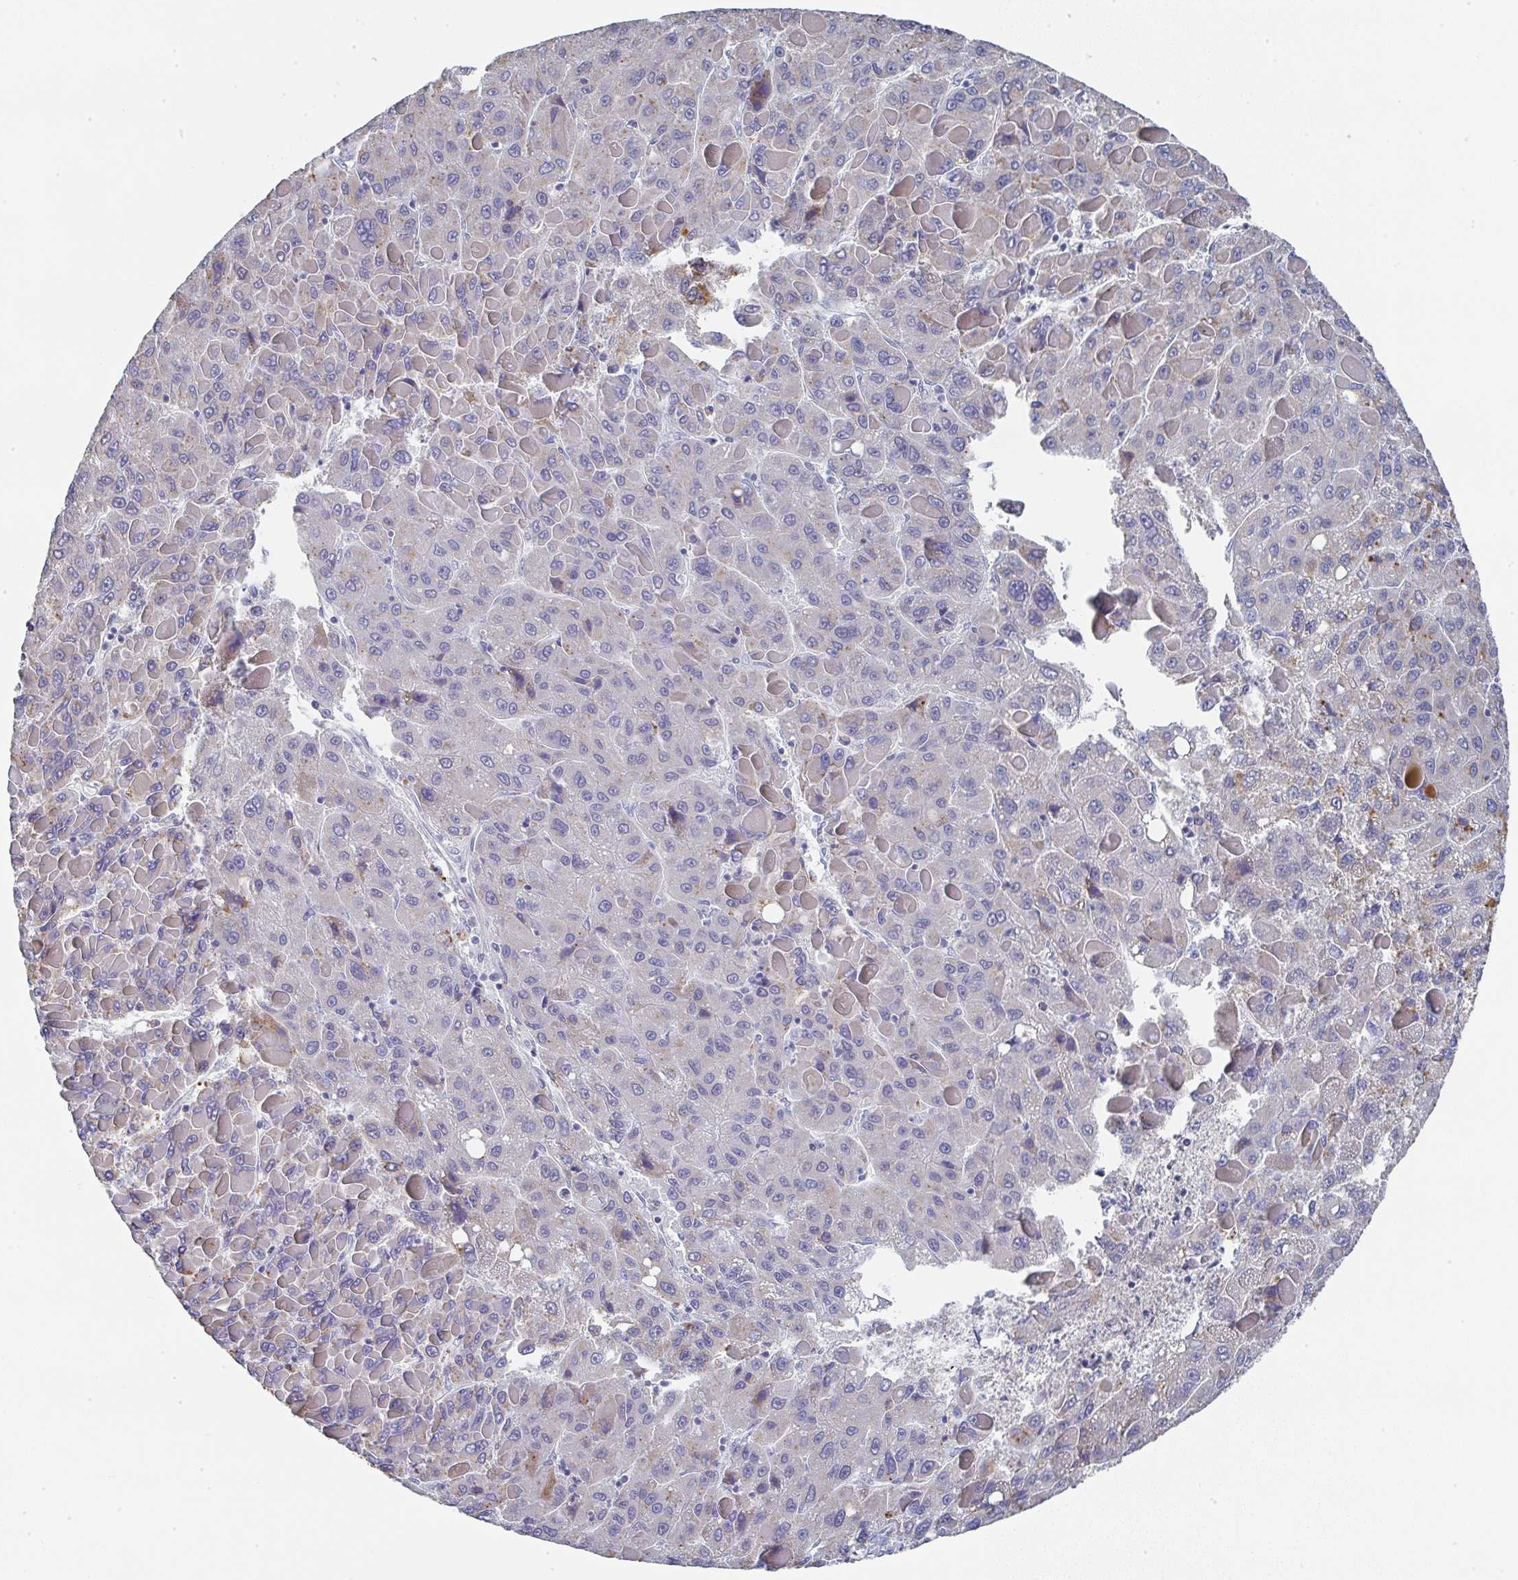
{"staining": {"intensity": "moderate", "quantity": "<25%", "location": "cytoplasmic/membranous"}, "tissue": "liver cancer", "cell_type": "Tumor cells", "image_type": "cancer", "snomed": [{"axis": "morphology", "description": "Carcinoma, Hepatocellular, NOS"}, {"axis": "topography", "description": "Liver"}], "caption": "Moderate cytoplasmic/membranous protein positivity is present in approximately <25% of tumor cells in liver hepatocellular carcinoma. The protein is stained brown, and the nuclei are stained in blue (DAB IHC with brightfield microscopy, high magnification).", "gene": "NCF1", "patient": {"sex": "female", "age": 82}}